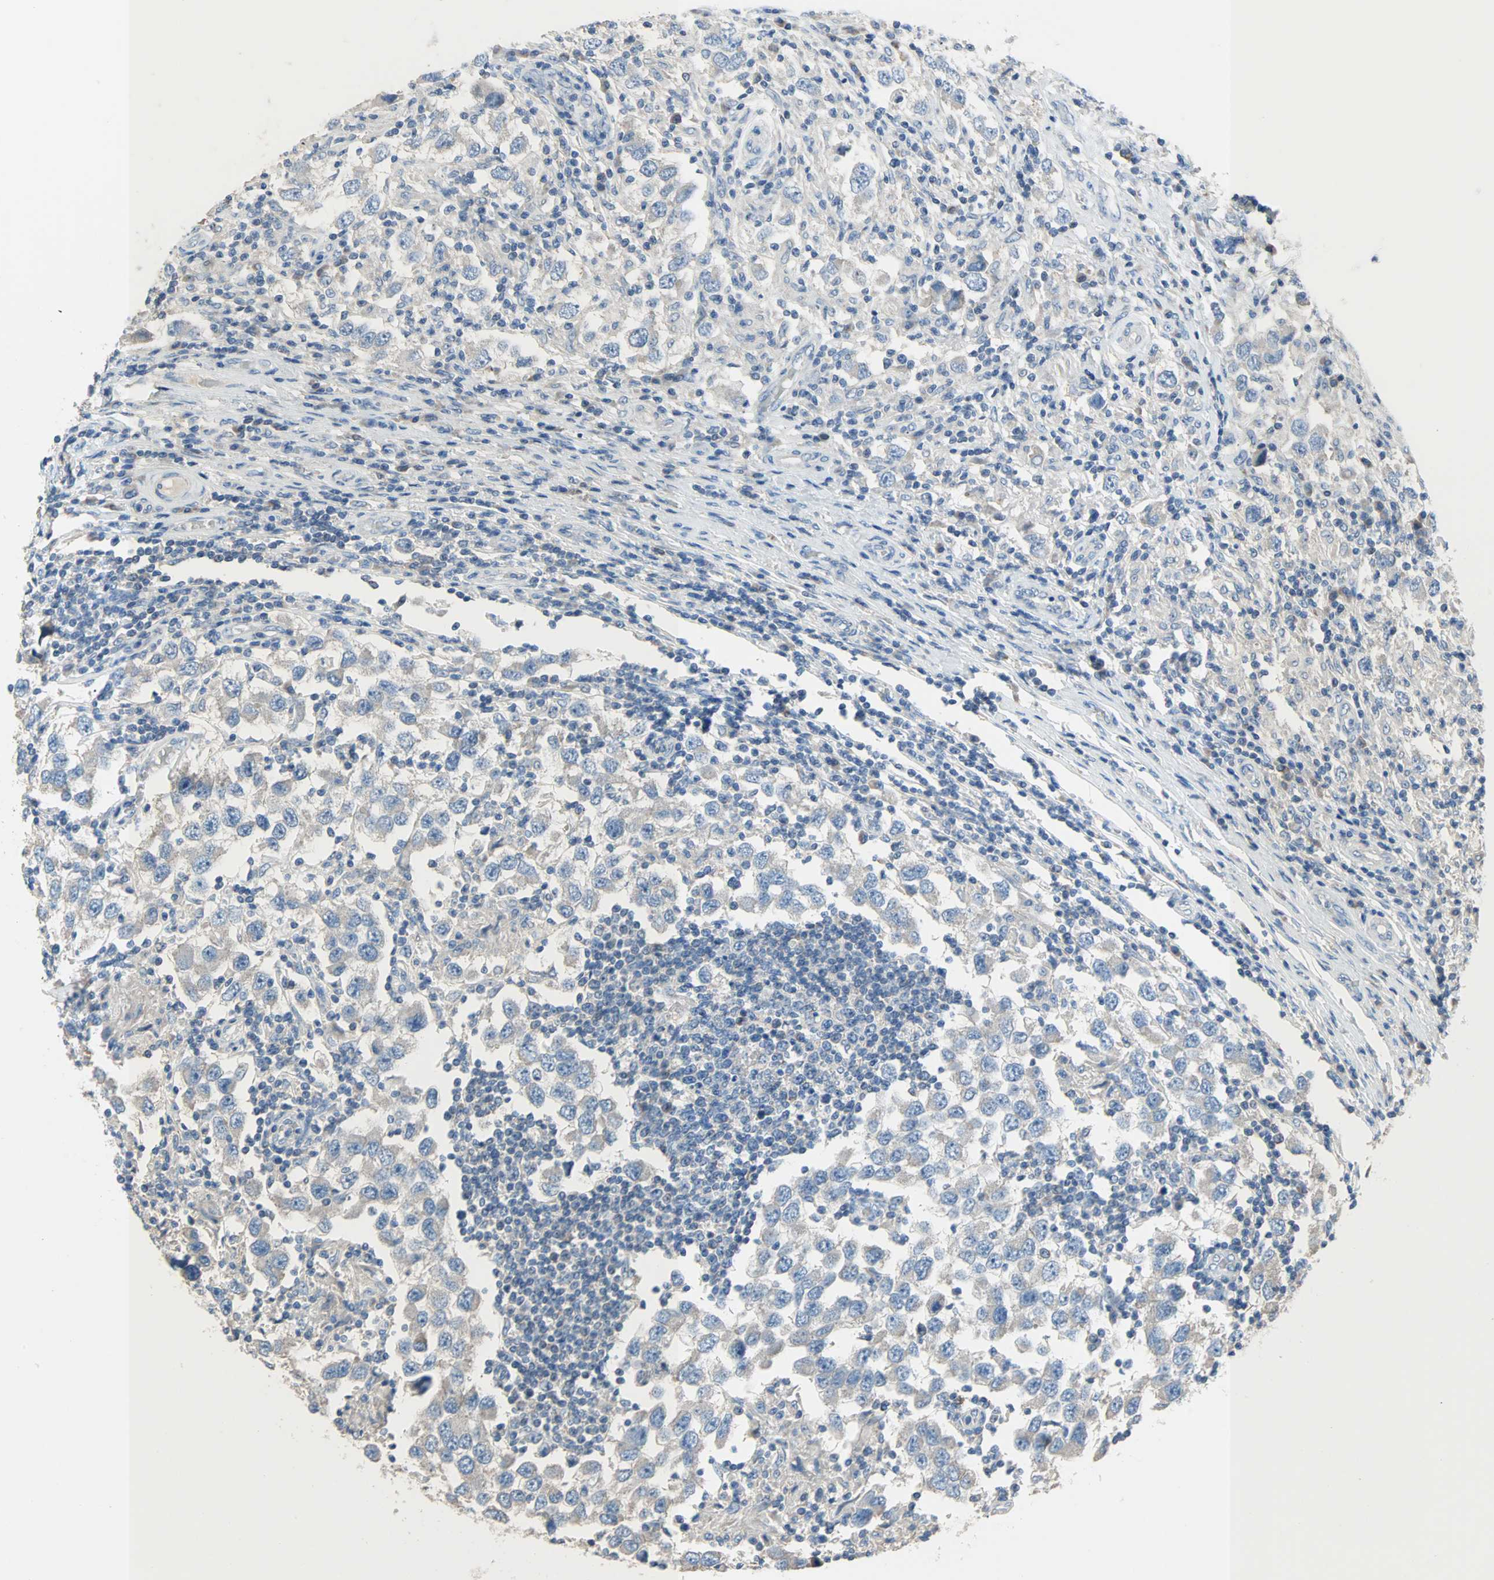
{"staining": {"intensity": "negative", "quantity": "none", "location": "none"}, "tissue": "testis cancer", "cell_type": "Tumor cells", "image_type": "cancer", "snomed": [{"axis": "morphology", "description": "Carcinoma, Embryonal, NOS"}, {"axis": "topography", "description": "Testis"}], "caption": "This is an immunohistochemistry histopathology image of testis cancer. There is no positivity in tumor cells.", "gene": "ACVRL1", "patient": {"sex": "male", "age": 21}}